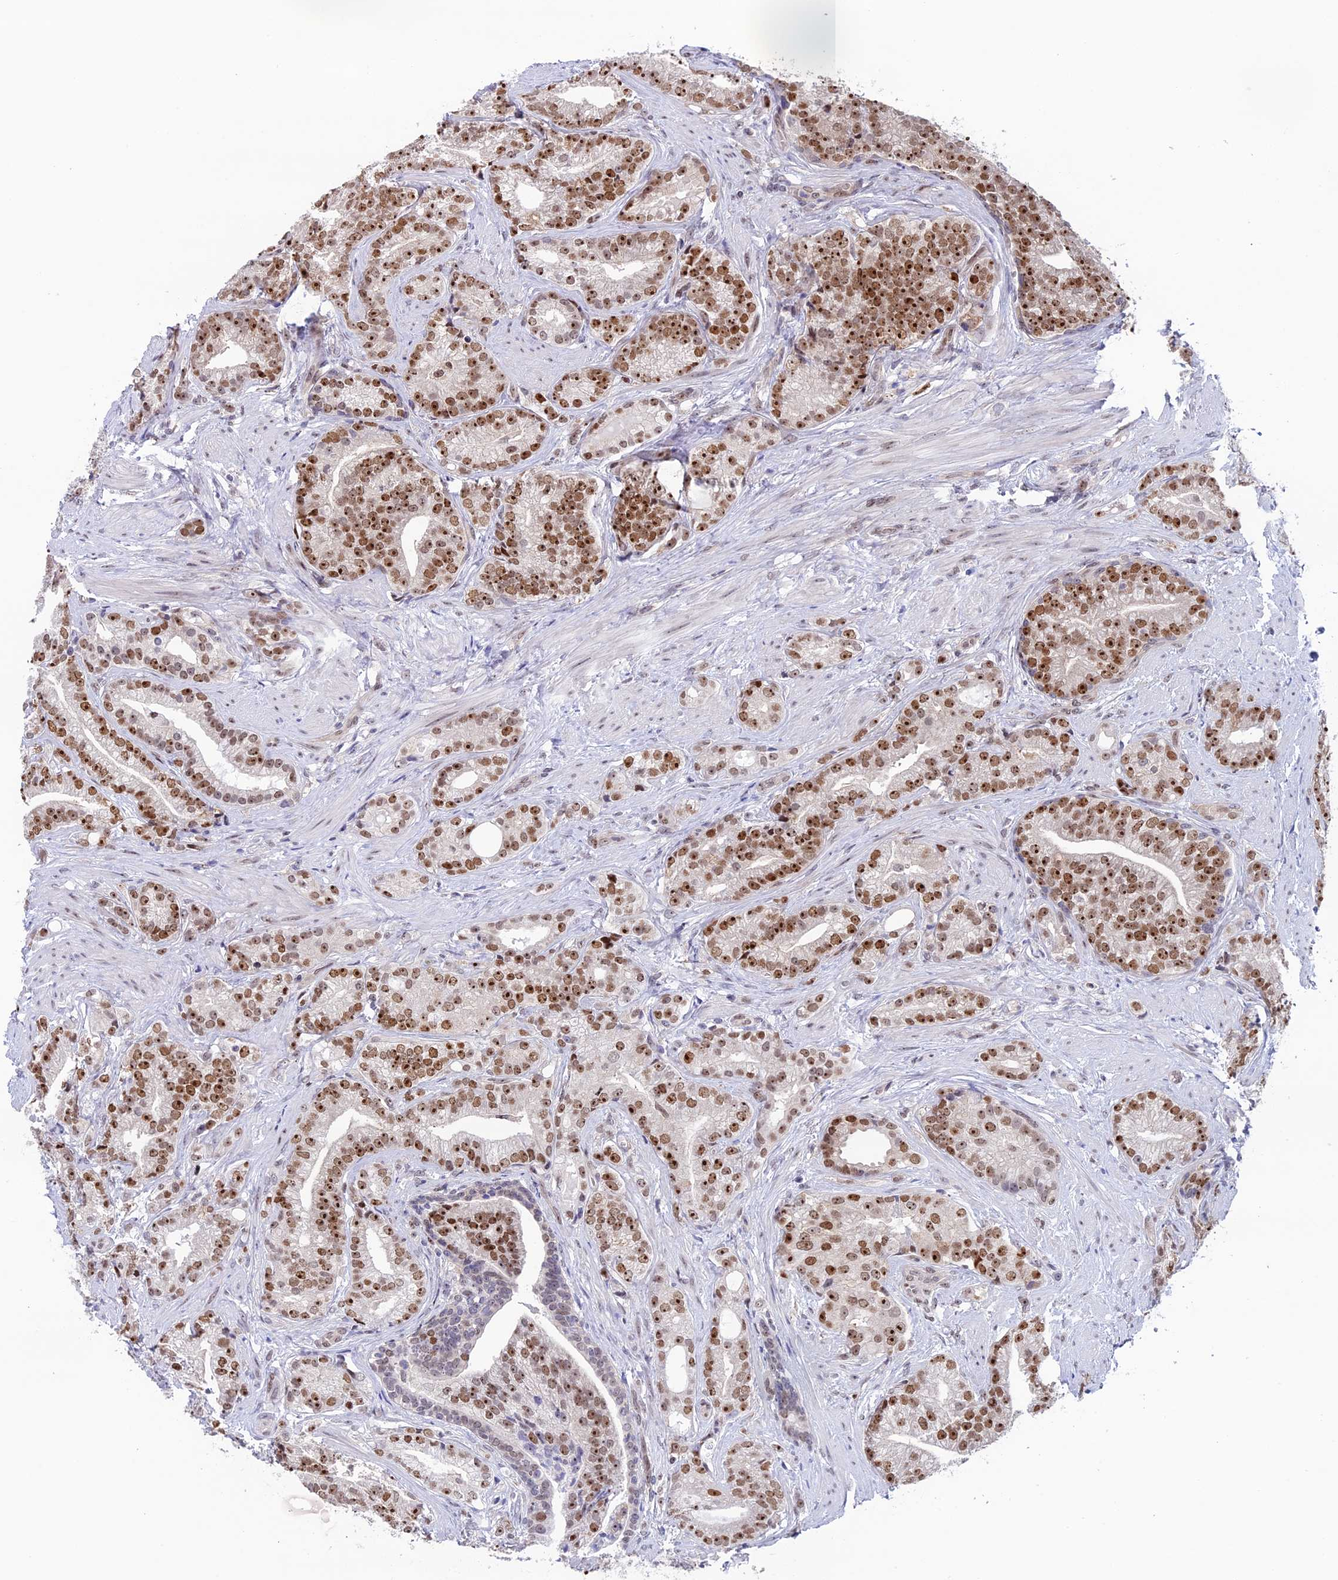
{"staining": {"intensity": "moderate", "quantity": ">75%", "location": "nuclear"}, "tissue": "prostate cancer", "cell_type": "Tumor cells", "image_type": "cancer", "snomed": [{"axis": "morphology", "description": "Adenocarcinoma, Low grade"}, {"axis": "topography", "description": "Prostate"}], "caption": "Moderate nuclear protein expression is seen in approximately >75% of tumor cells in adenocarcinoma (low-grade) (prostate).", "gene": "CCDC86", "patient": {"sex": "male", "age": 71}}